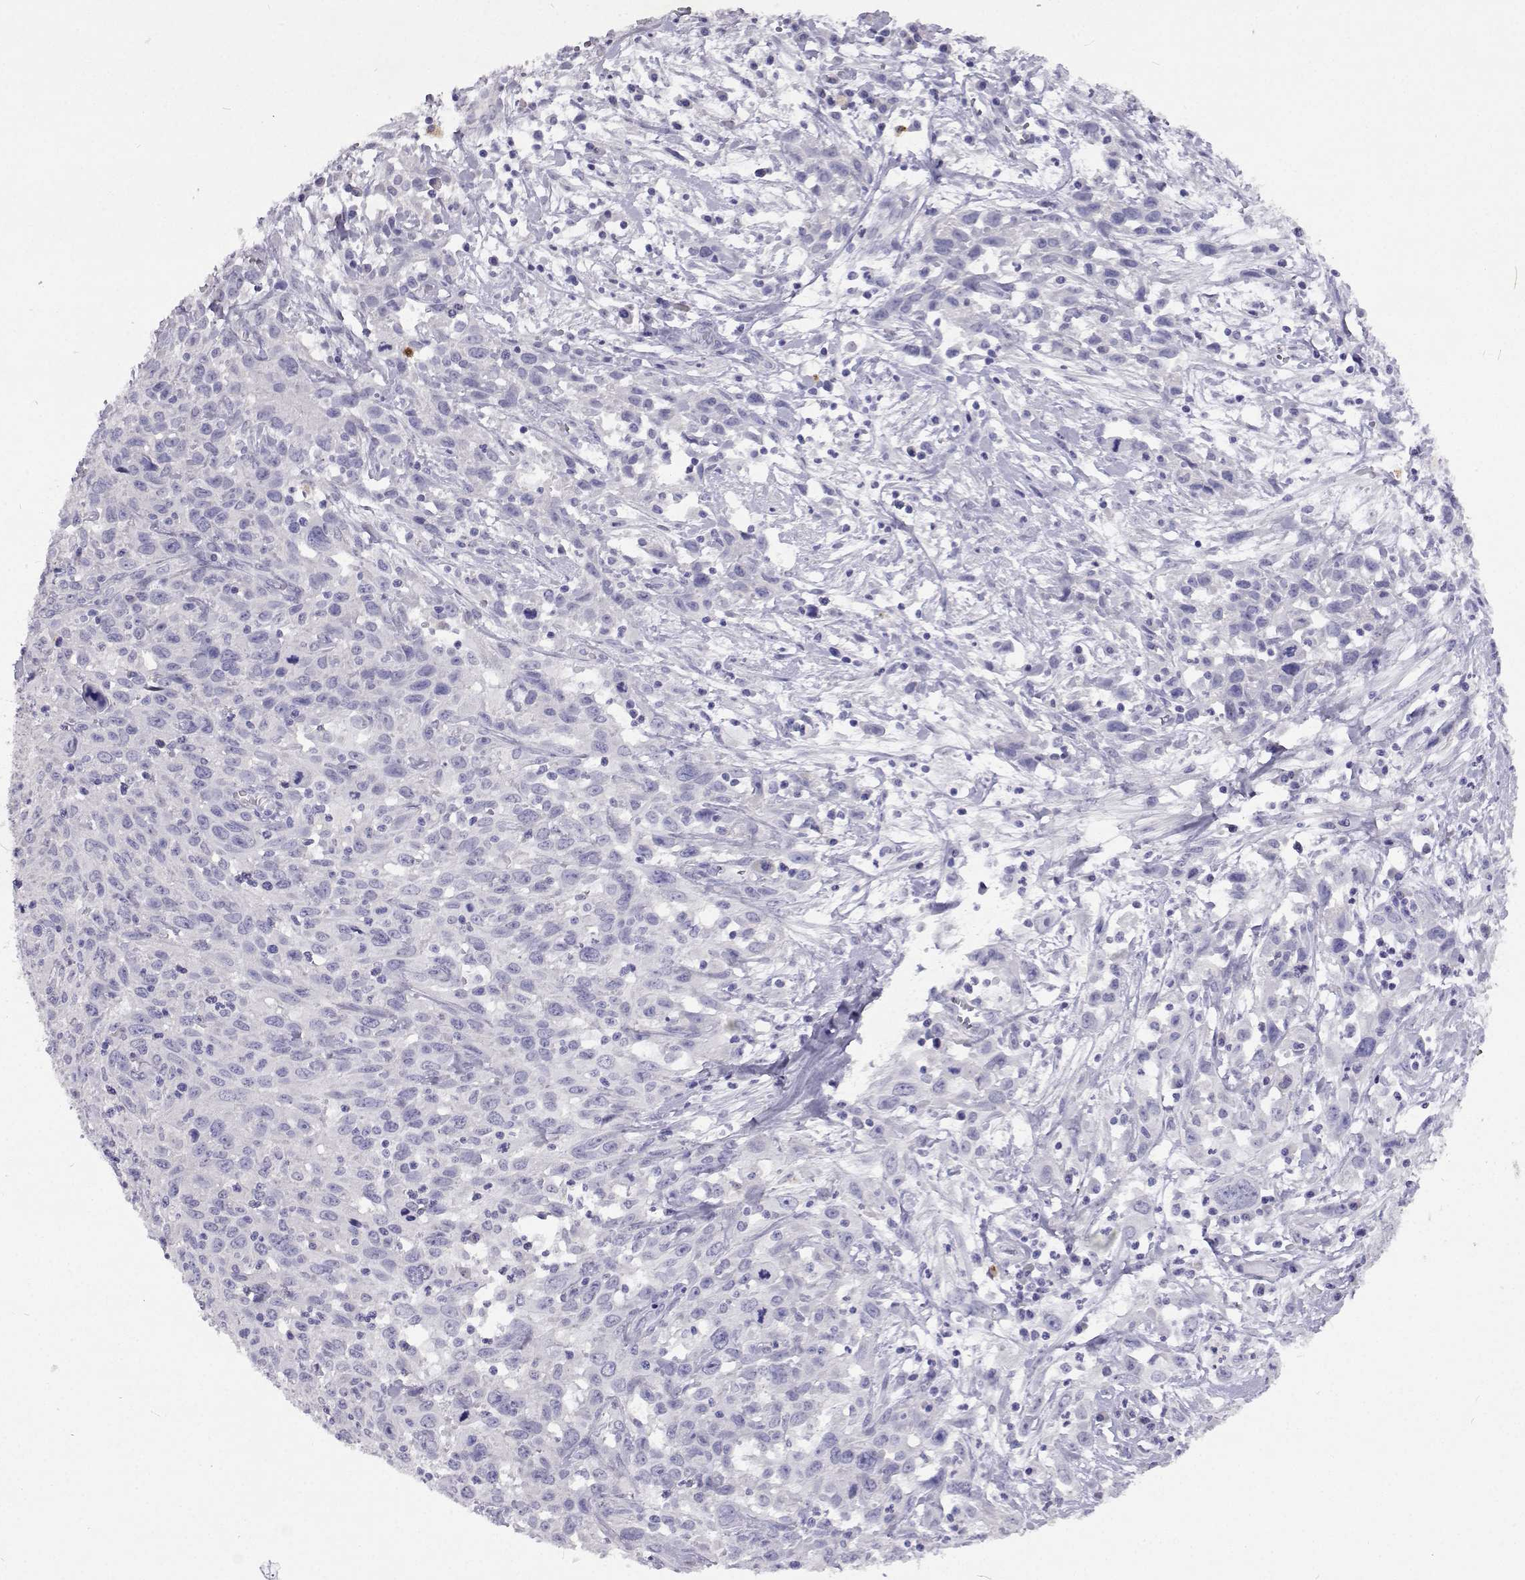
{"staining": {"intensity": "negative", "quantity": "none", "location": "none"}, "tissue": "cervical cancer", "cell_type": "Tumor cells", "image_type": "cancer", "snomed": [{"axis": "morphology", "description": "Squamous cell carcinoma, NOS"}, {"axis": "topography", "description": "Cervix"}], "caption": "High magnification brightfield microscopy of cervical cancer stained with DAB (3,3'-diaminobenzidine) (brown) and counterstained with hematoxylin (blue): tumor cells show no significant staining. The staining is performed using DAB (3,3'-diaminobenzidine) brown chromogen with nuclei counter-stained in using hematoxylin.", "gene": "CFAP44", "patient": {"sex": "female", "age": 38}}